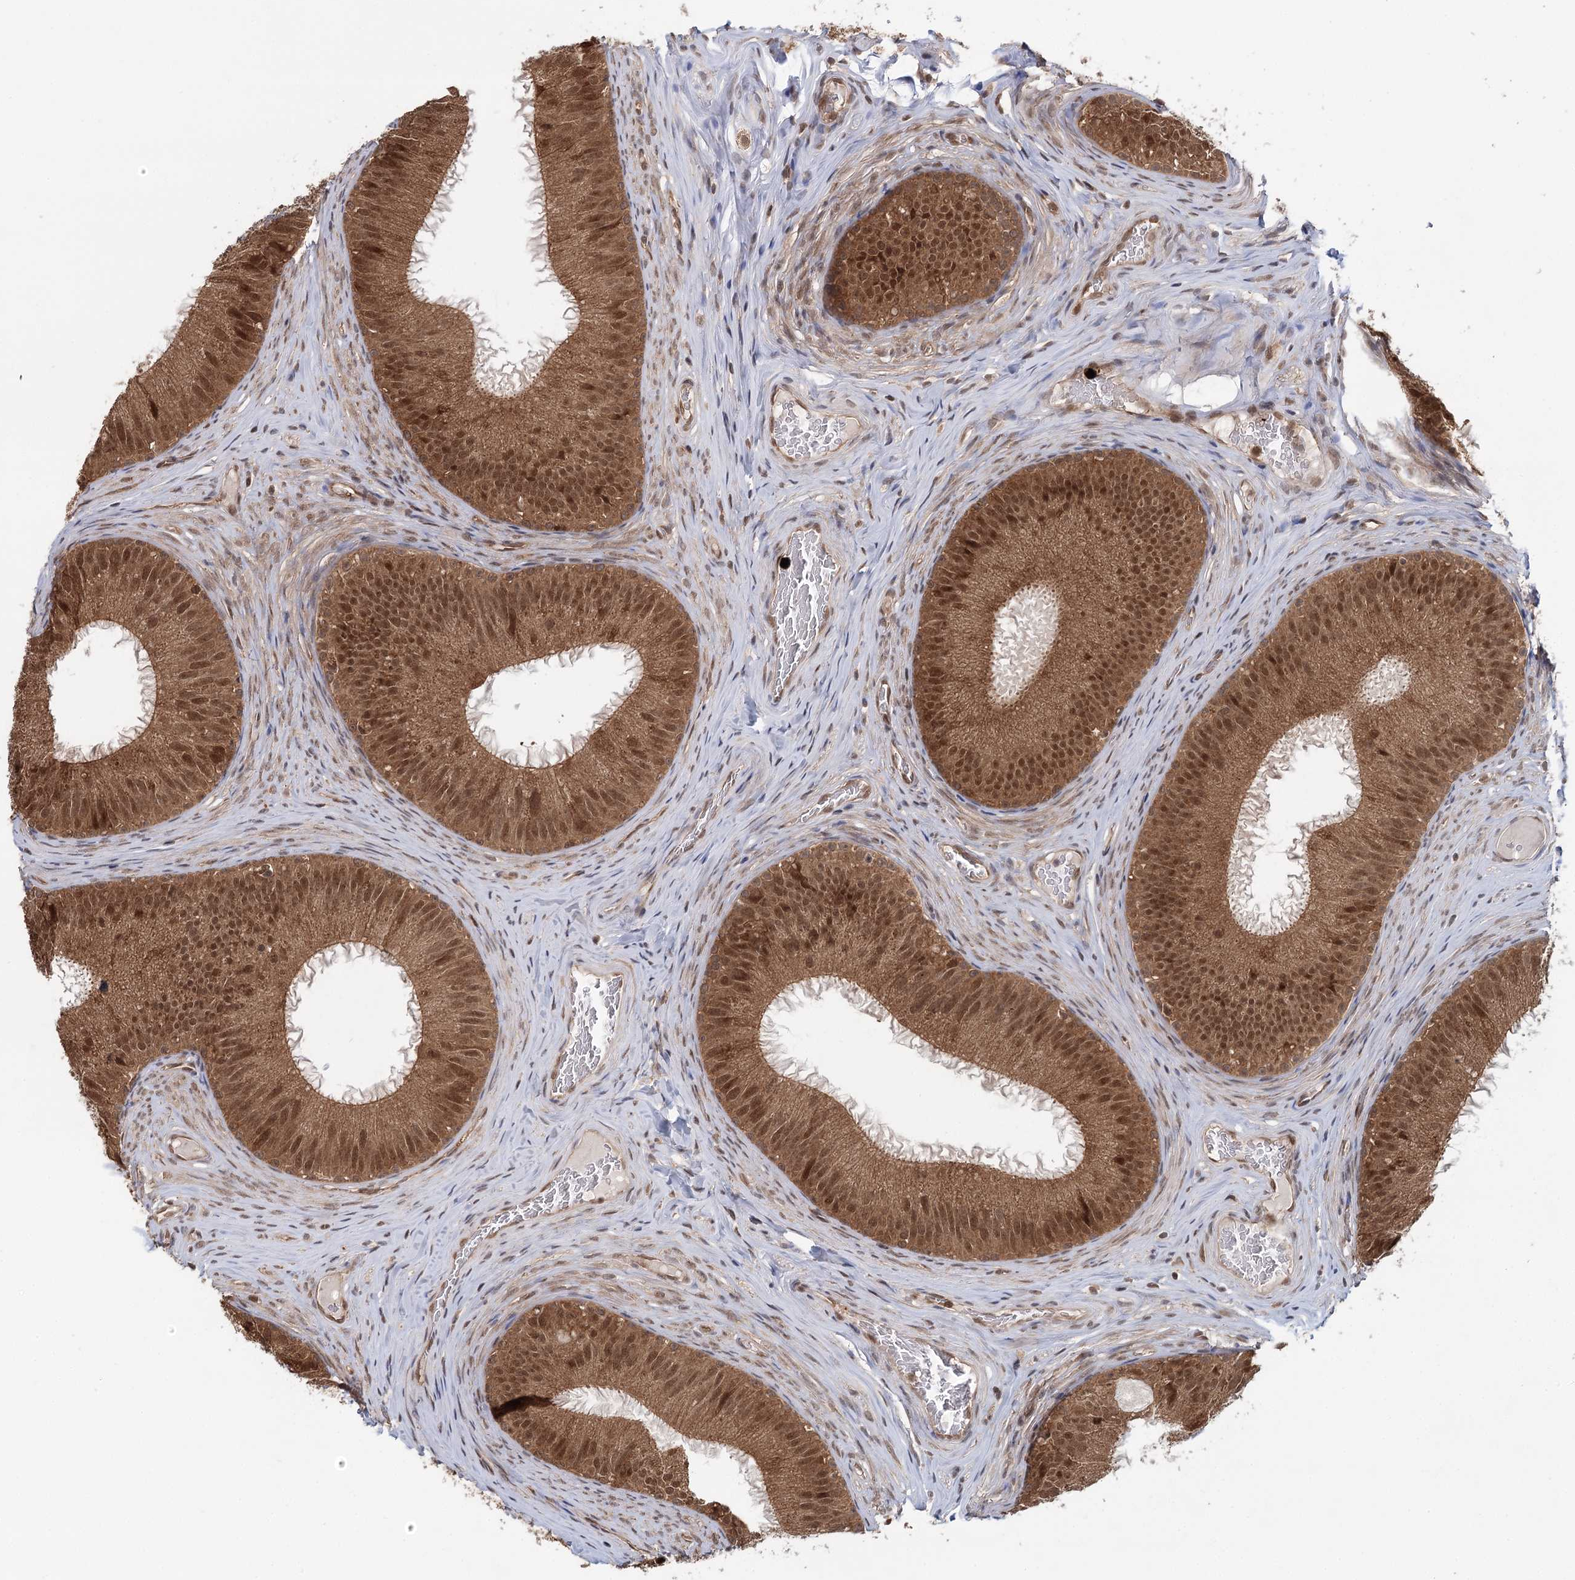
{"staining": {"intensity": "strong", "quantity": ">75%", "location": "cytoplasmic/membranous,nuclear"}, "tissue": "epididymis", "cell_type": "Glandular cells", "image_type": "normal", "snomed": [{"axis": "morphology", "description": "Normal tissue, NOS"}, {"axis": "topography", "description": "Epididymis"}], "caption": "Immunohistochemical staining of unremarkable epididymis displays strong cytoplasmic/membranous,nuclear protein positivity in about >75% of glandular cells. Nuclei are stained in blue.", "gene": "N6AMT1", "patient": {"sex": "male", "age": 34}}